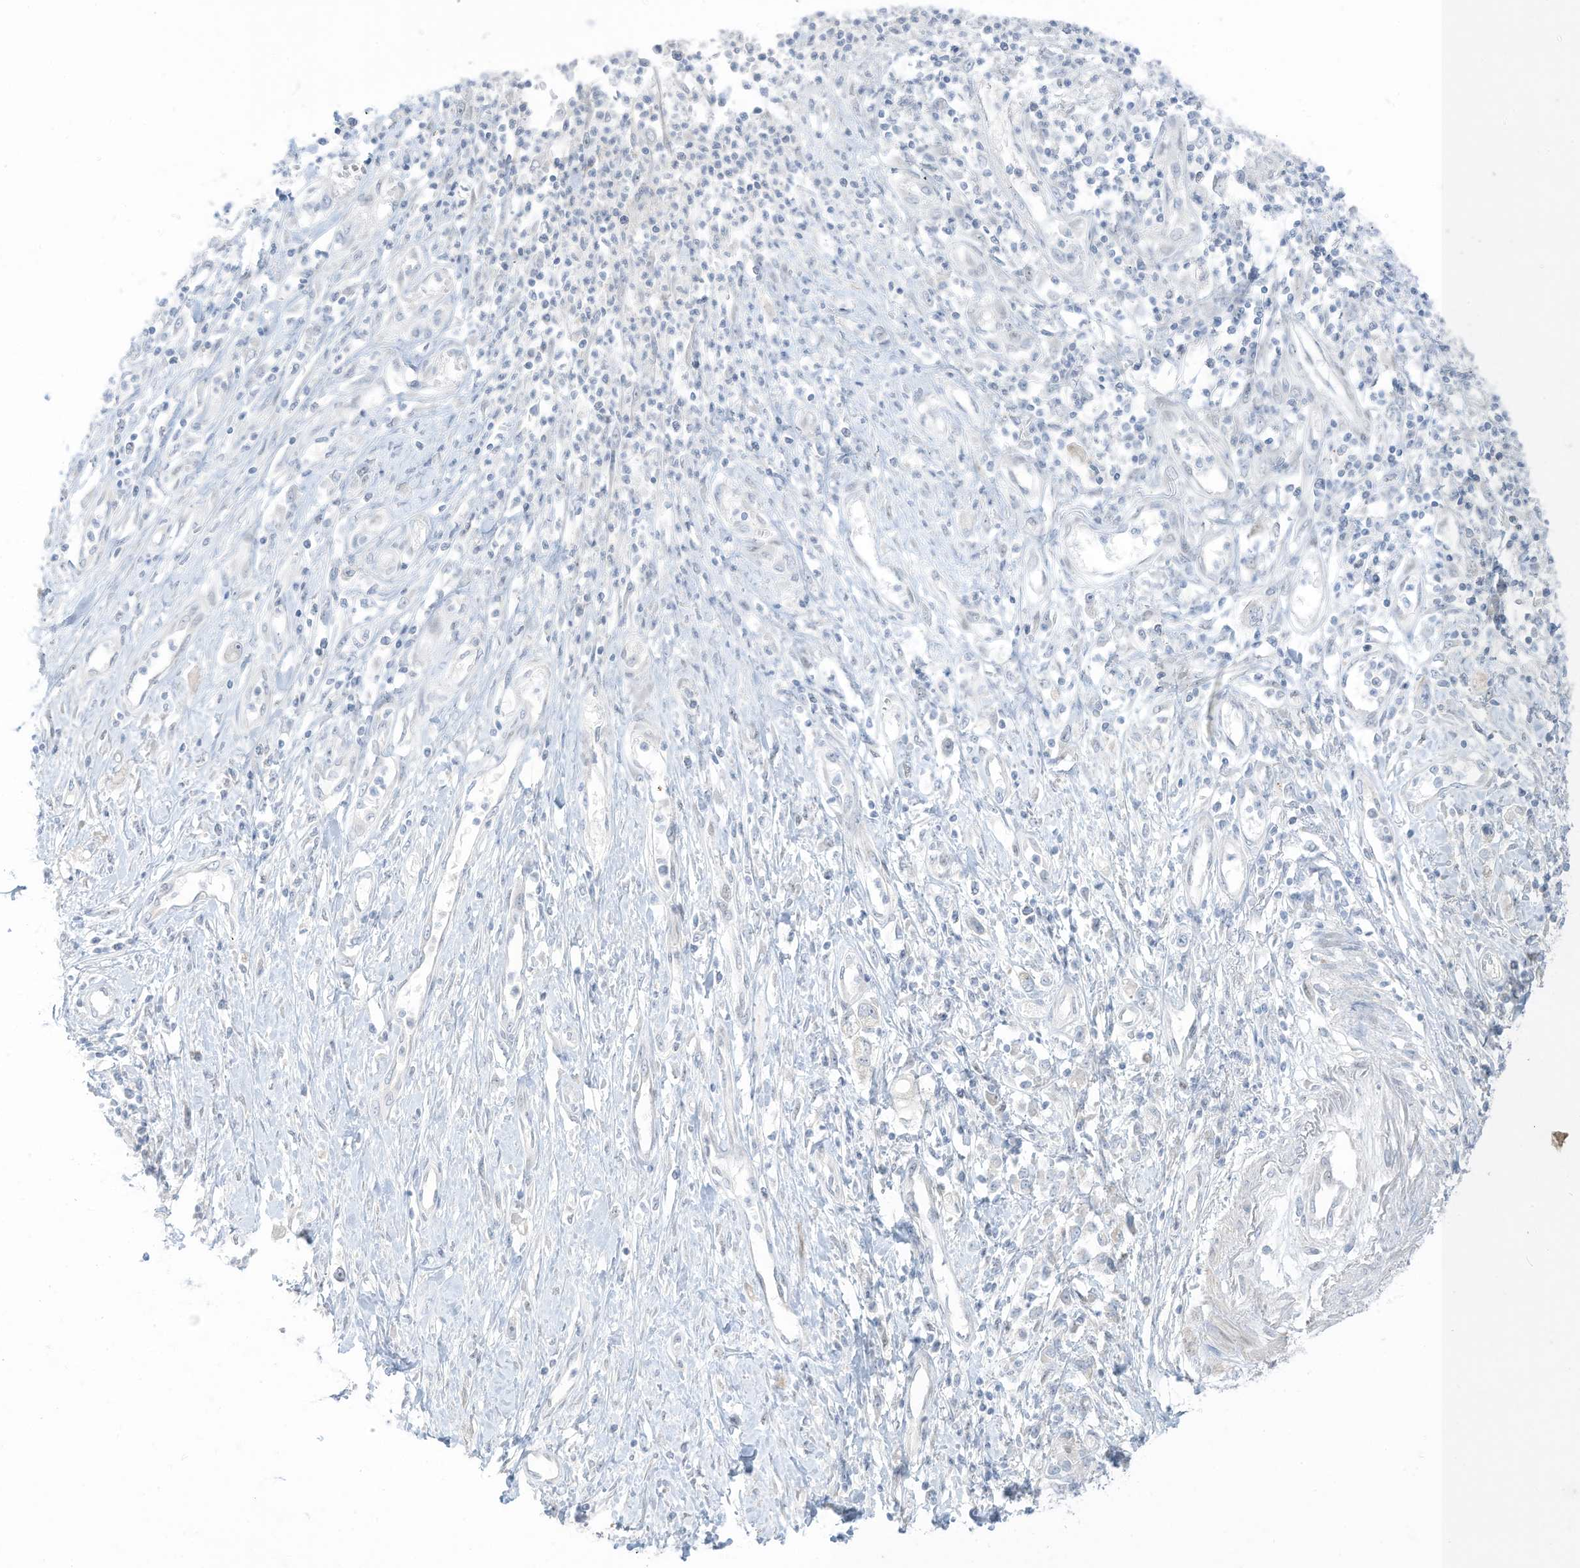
{"staining": {"intensity": "negative", "quantity": "none", "location": "none"}, "tissue": "stomach cancer", "cell_type": "Tumor cells", "image_type": "cancer", "snomed": [{"axis": "morphology", "description": "Adenocarcinoma, NOS"}, {"axis": "topography", "description": "Stomach"}], "caption": "An IHC image of stomach cancer is shown. There is no staining in tumor cells of stomach cancer. (Stains: DAB immunohistochemistry with hematoxylin counter stain, Microscopy: brightfield microscopy at high magnification).", "gene": "ASPRV1", "patient": {"sex": "female", "age": 76}}